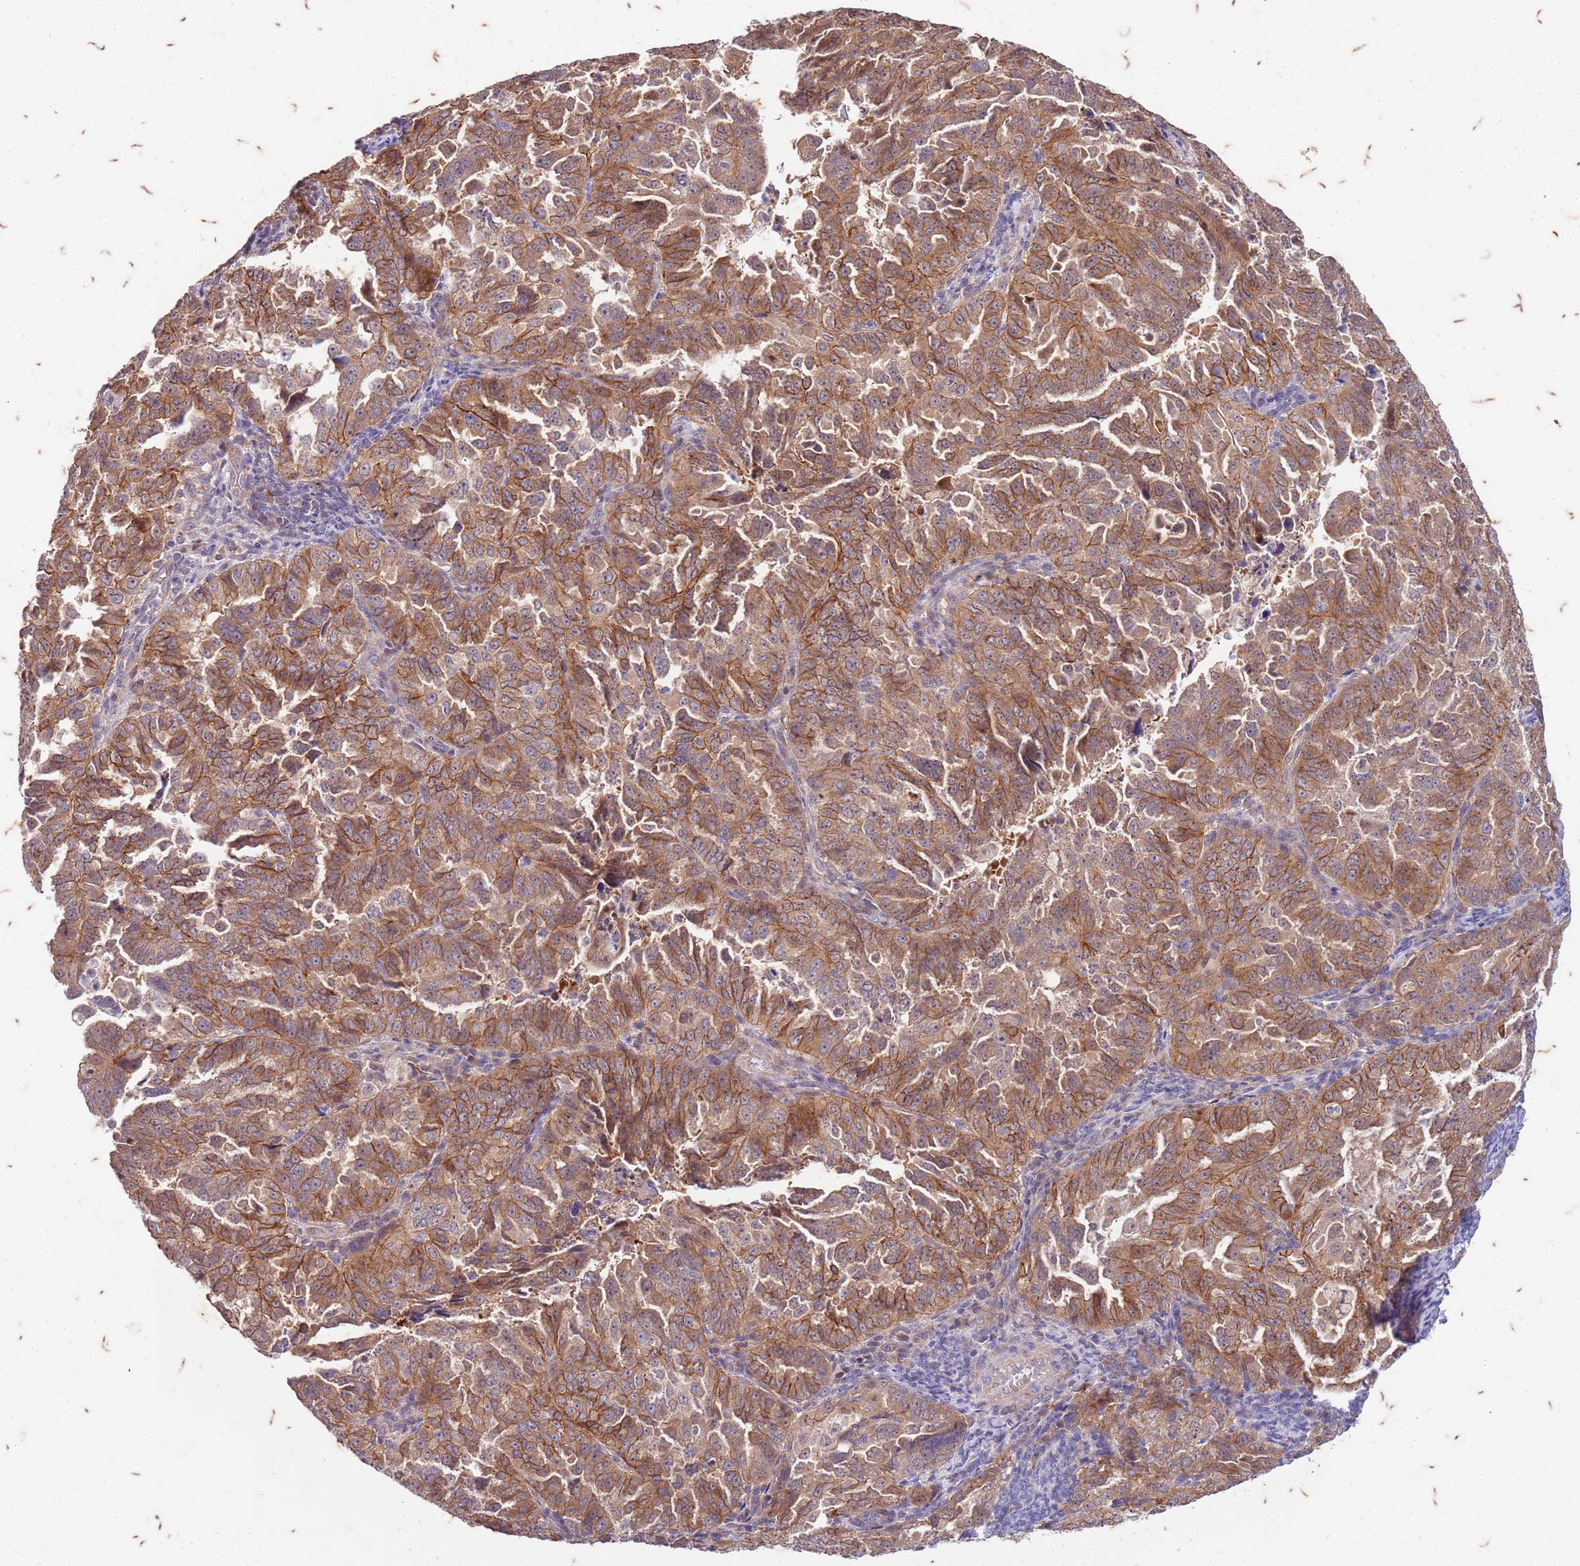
{"staining": {"intensity": "moderate", "quantity": ">75%", "location": "cytoplasmic/membranous"}, "tissue": "endometrial cancer", "cell_type": "Tumor cells", "image_type": "cancer", "snomed": [{"axis": "morphology", "description": "Adenocarcinoma, NOS"}, {"axis": "topography", "description": "Endometrium"}], "caption": "An immunohistochemistry micrograph of tumor tissue is shown. Protein staining in brown shows moderate cytoplasmic/membranous positivity in endometrial cancer (adenocarcinoma) within tumor cells.", "gene": "RAPGEF3", "patient": {"sex": "female", "age": 65}}